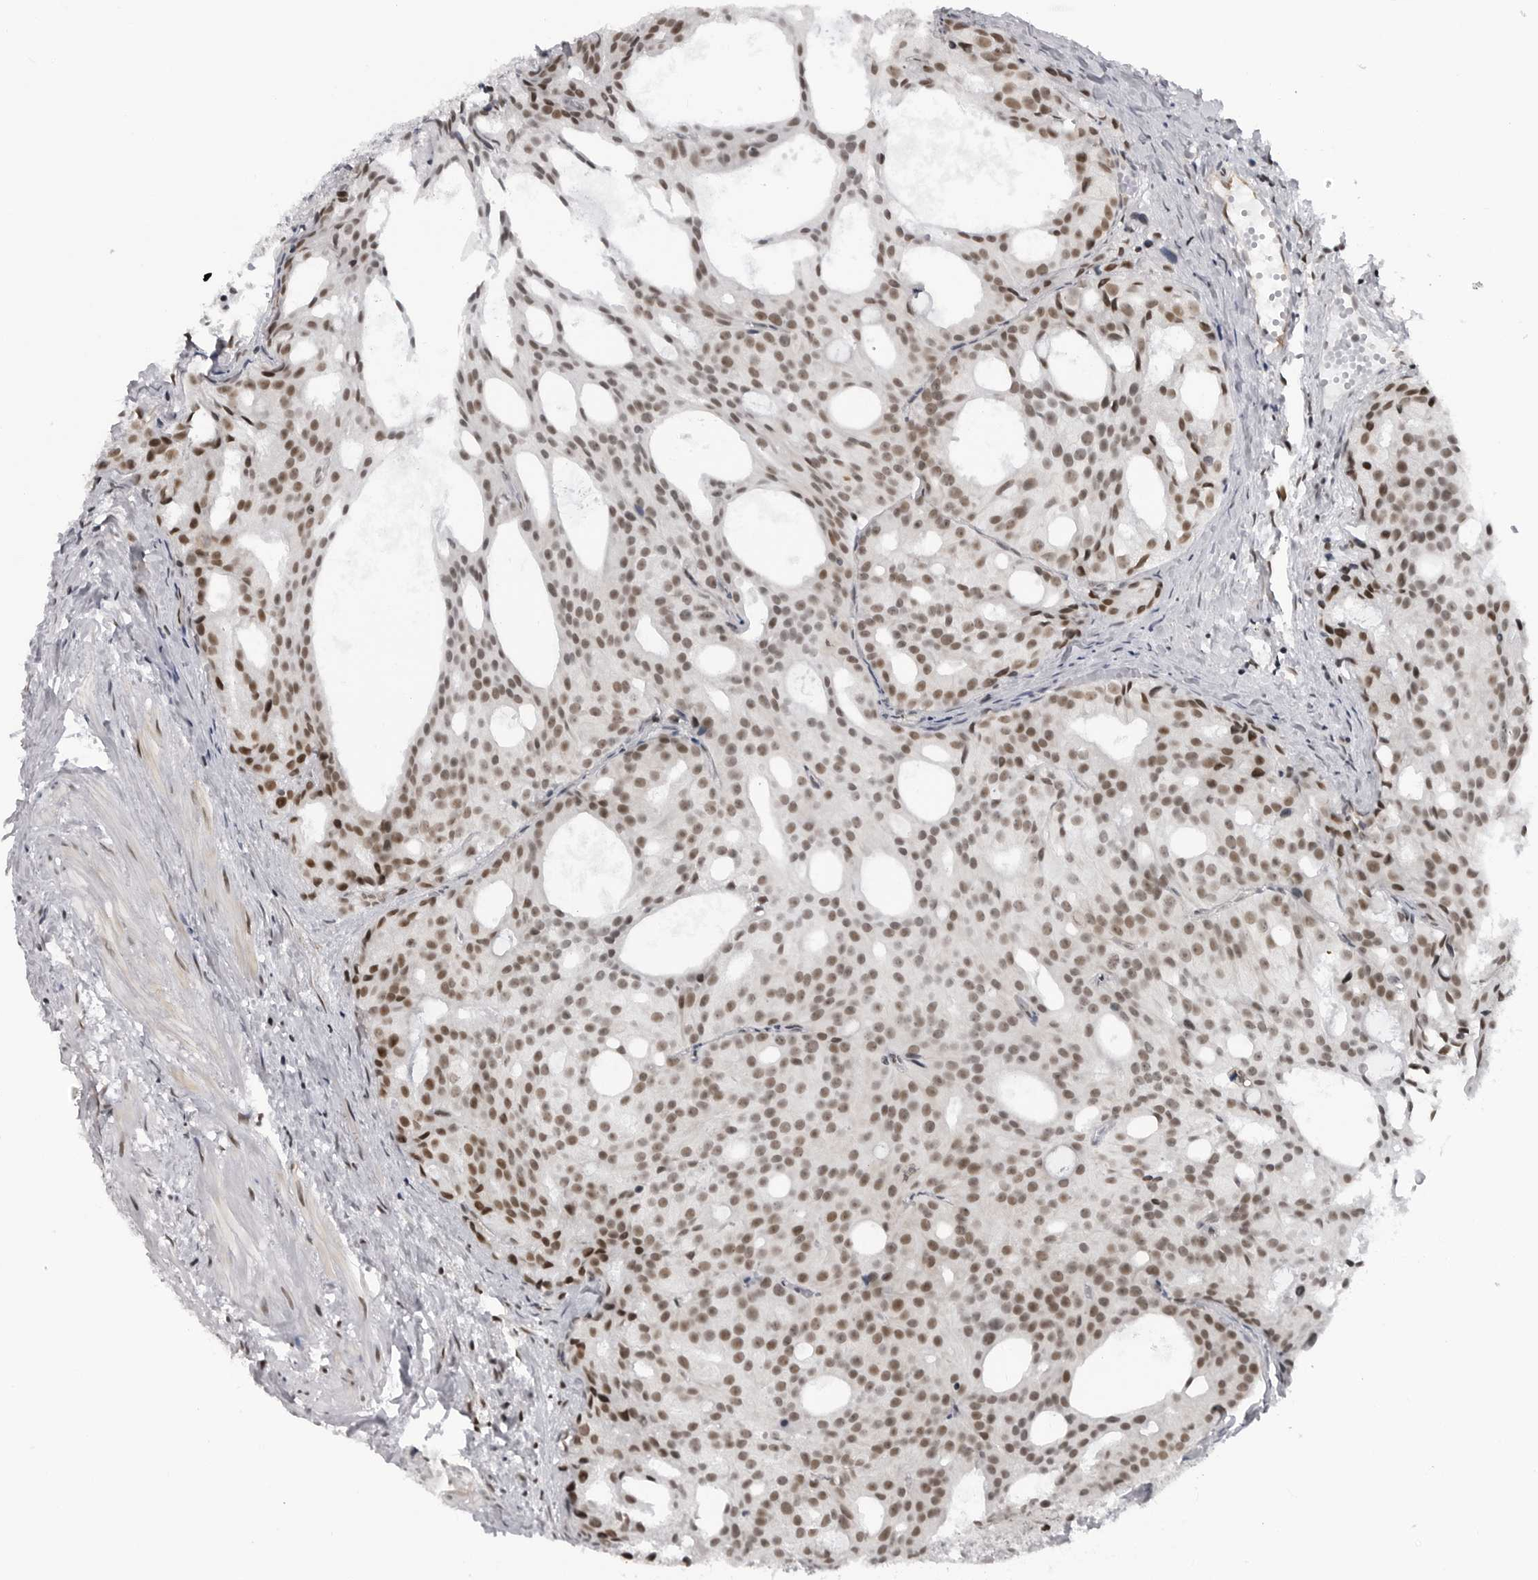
{"staining": {"intensity": "moderate", "quantity": ">75%", "location": "nuclear"}, "tissue": "prostate cancer", "cell_type": "Tumor cells", "image_type": "cancer", "snomed": [{"axis": "morphology", "description": "Adenocarcinoma, Low grade"}, {"axis": "topography", "description": "Prostate"}], "caption": "This photomicrograph demonstrates immunohistochemistry staining of prostate low-grade adenocarcinoma, with medium moderate nuclear expression in about >75% of tumor cells.", "gene": "RNF26", "patient": {"sex": "male", "age": 88}}